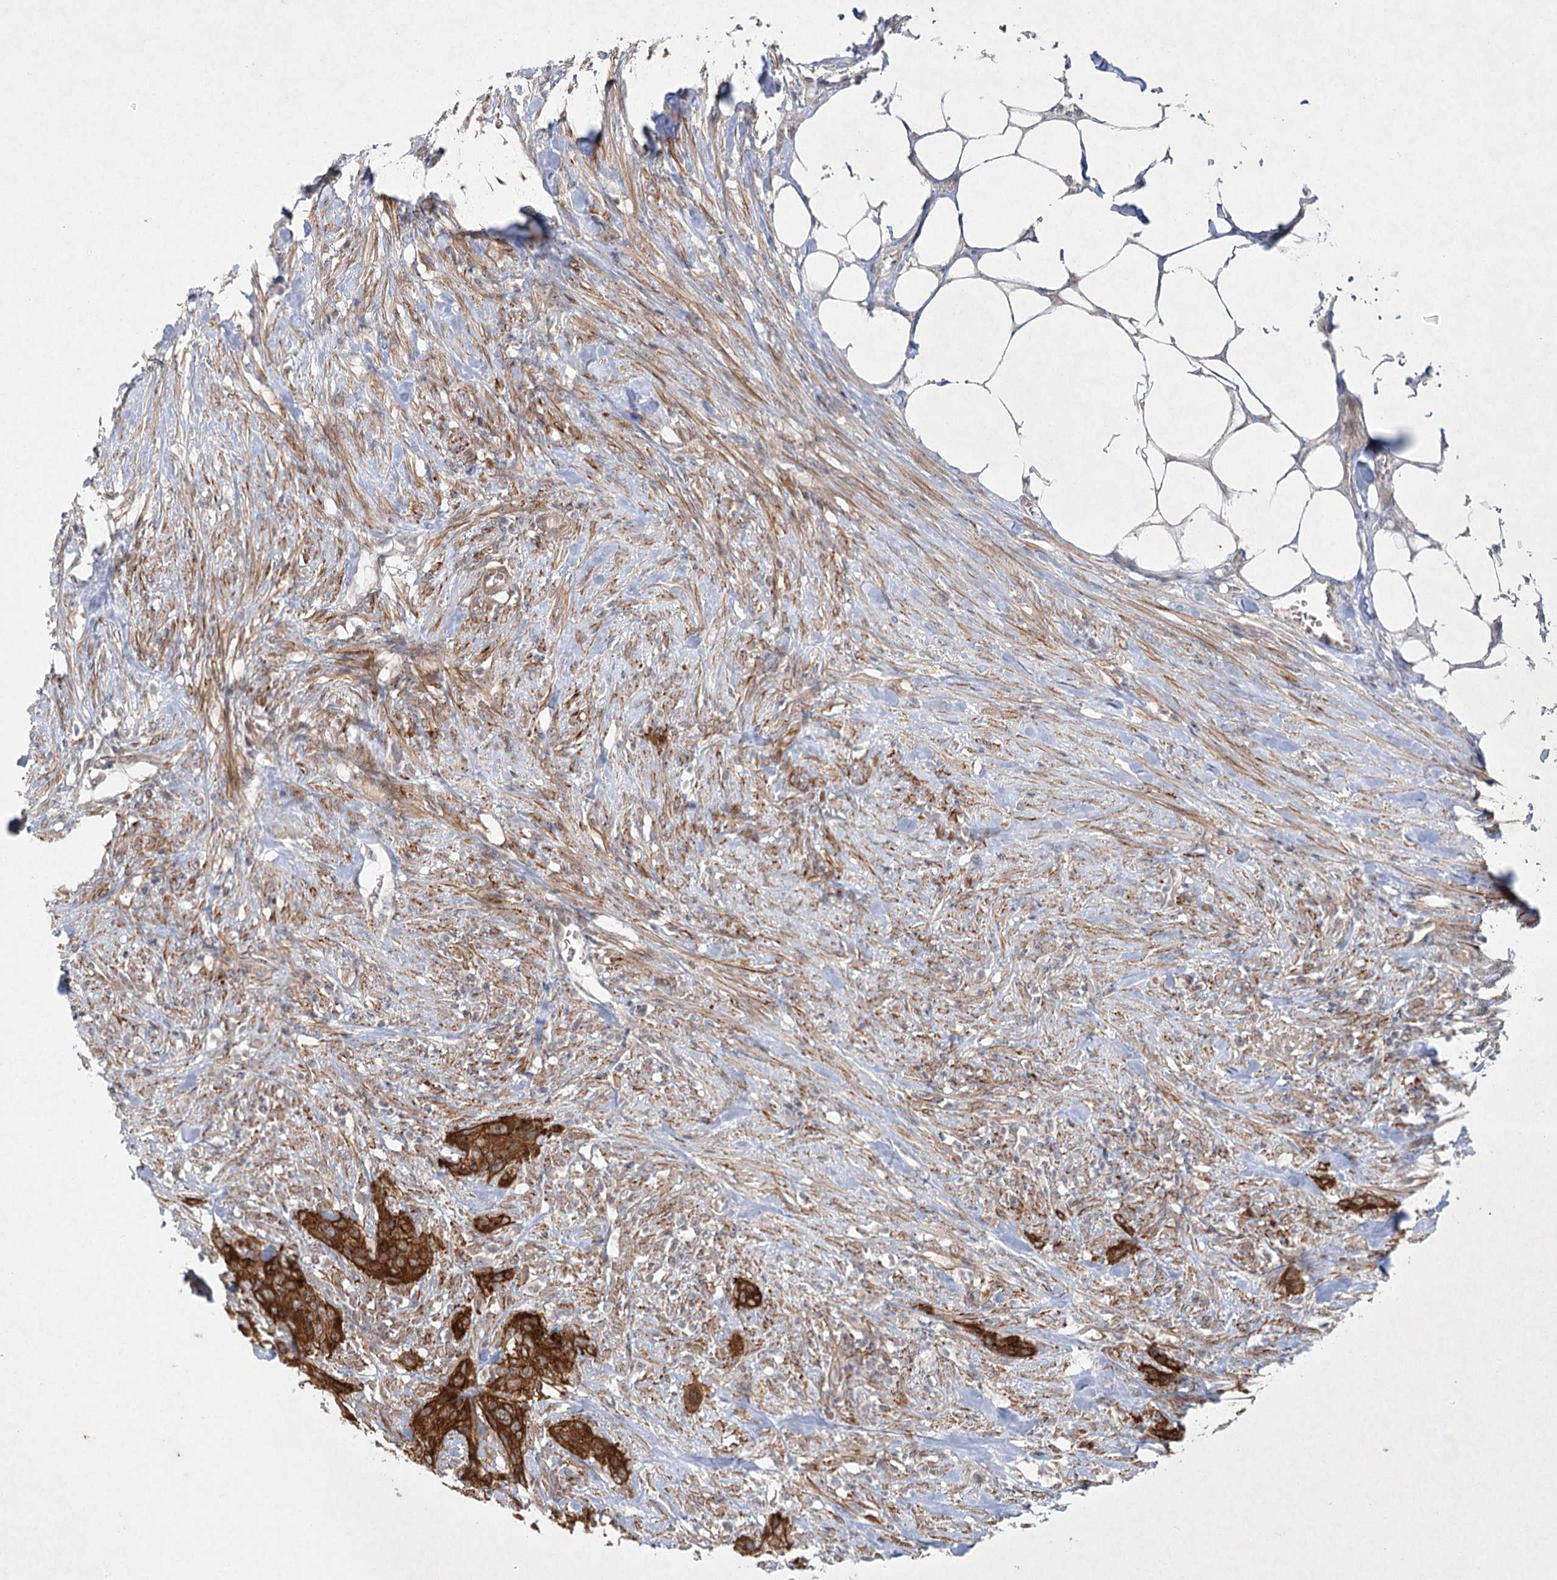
{"staining": {"intensity": "strong", "quantity": ">75%", "location": "cytoplasmic/membranous"}, "tissue": "urothelial cancer", "cell_type": "Tumor cells", "image_type": "cancer", "snomed": [{"axis": "morphology", "description": "Urothelial carcinoma, High grade"}, {"axis": "topography", "description": "Urinary bladder"}], "caption": "Immunohistochemistry histopathology image of human urothelial carcinoma (high-grade) stained for a protein (brown), which reveals high levels of strong cytoplasmic/membranous positivity in approximately >75% of tumor cells.", "gene": "SH2D3A", "patient": {"sex": "male", "age": 35}}